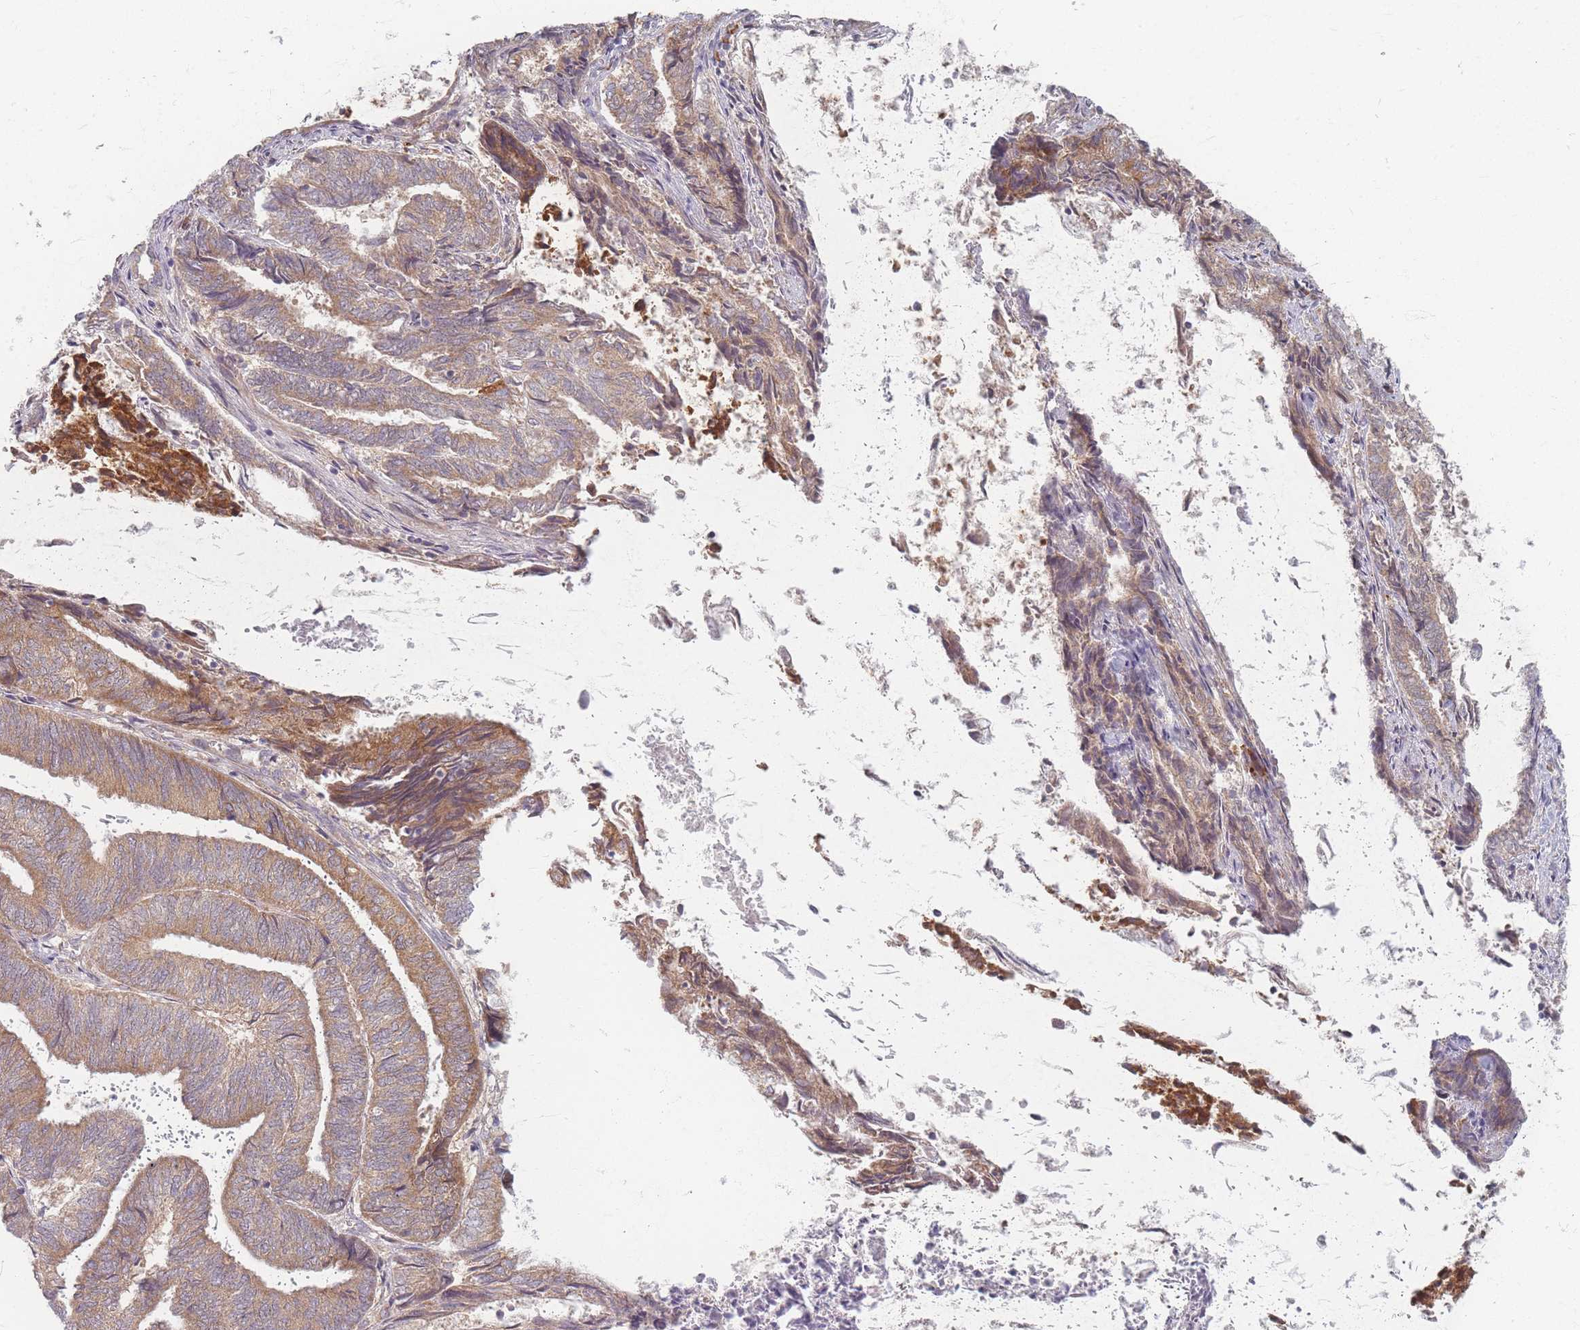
{"staining": {"intensity": "moderate", "quantity": "25%-75%", "location": "cytoplasmic/membranous"}, "tissue": "endometrial cancer", "cell_type": "Tumor cells", "image_type": "cancer", "snomed": [{"axis": "morphology", "description": "Adenocarcinoma, NOS"}, {"axis": "topography", "description": "Endometrium"}], "caption": "A medium amount of moderate cytoplasmic/membranous expression is present in approximately 25%-75% of tumor cells in endometrial adenocarcinoma tissue.", "gene": "SMIM14", "patient": {"sex": "female", "age": 80}}